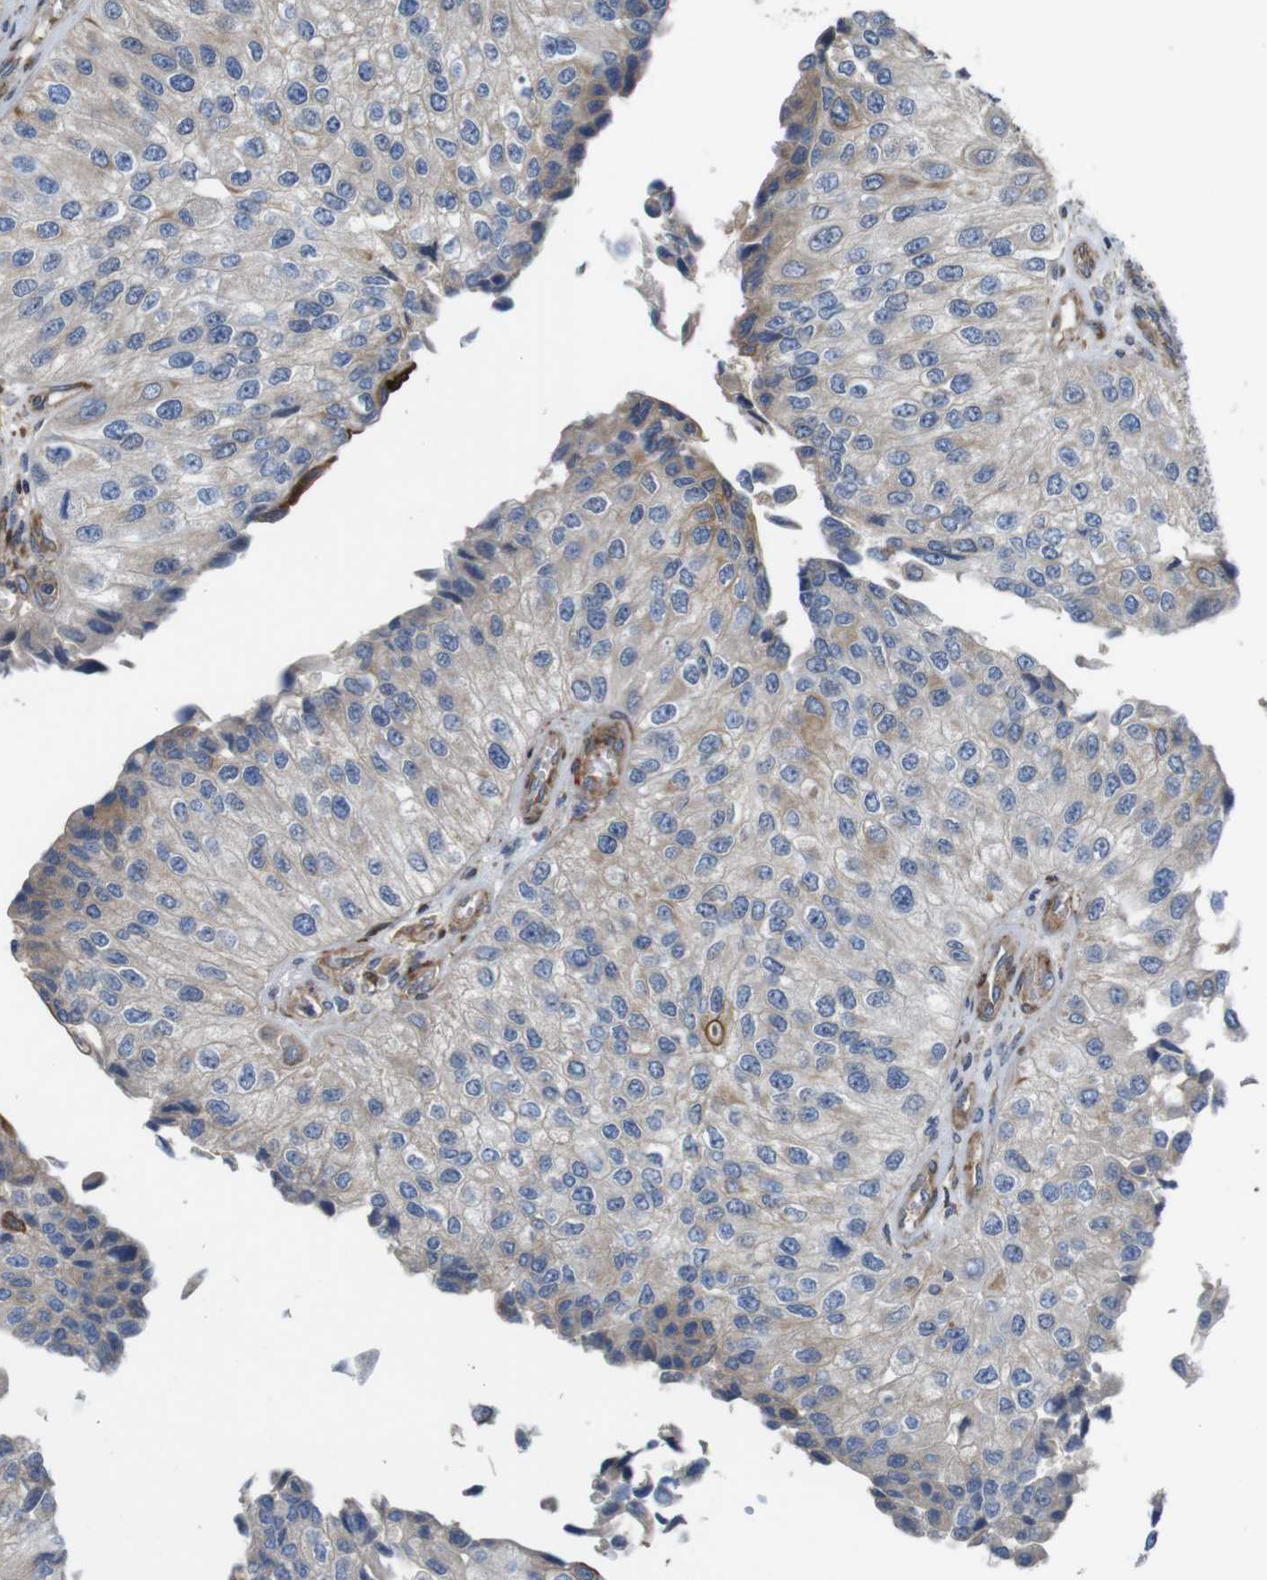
{"staining": {"intensity": "weak", "quantity": ">75%", "location": "cytoplasmic/membranous"}, "tissue": "urothelial cancer", "cell_type": "Tumor cells", "image_type": "cancer", "snomed": [{"axis": "morphology", "description": "Urothelial carcinoma, High grade"}, {"axis": "topography", "description": "Kidney"}, {"axis": "topography", "description": "Urinary bladder"}], "caption": "Protein staining shows weak cytoplasmic/membranous positivity in about >75% of tumor cells in high-grade urothelial carcinoma. Using DAB (brown) and hematoxylin (blue) stains, captured at high magnification using brightfield microscopy.", "gene": "PCOLCE2", "patient": {"sex": "male", "age": 77}}